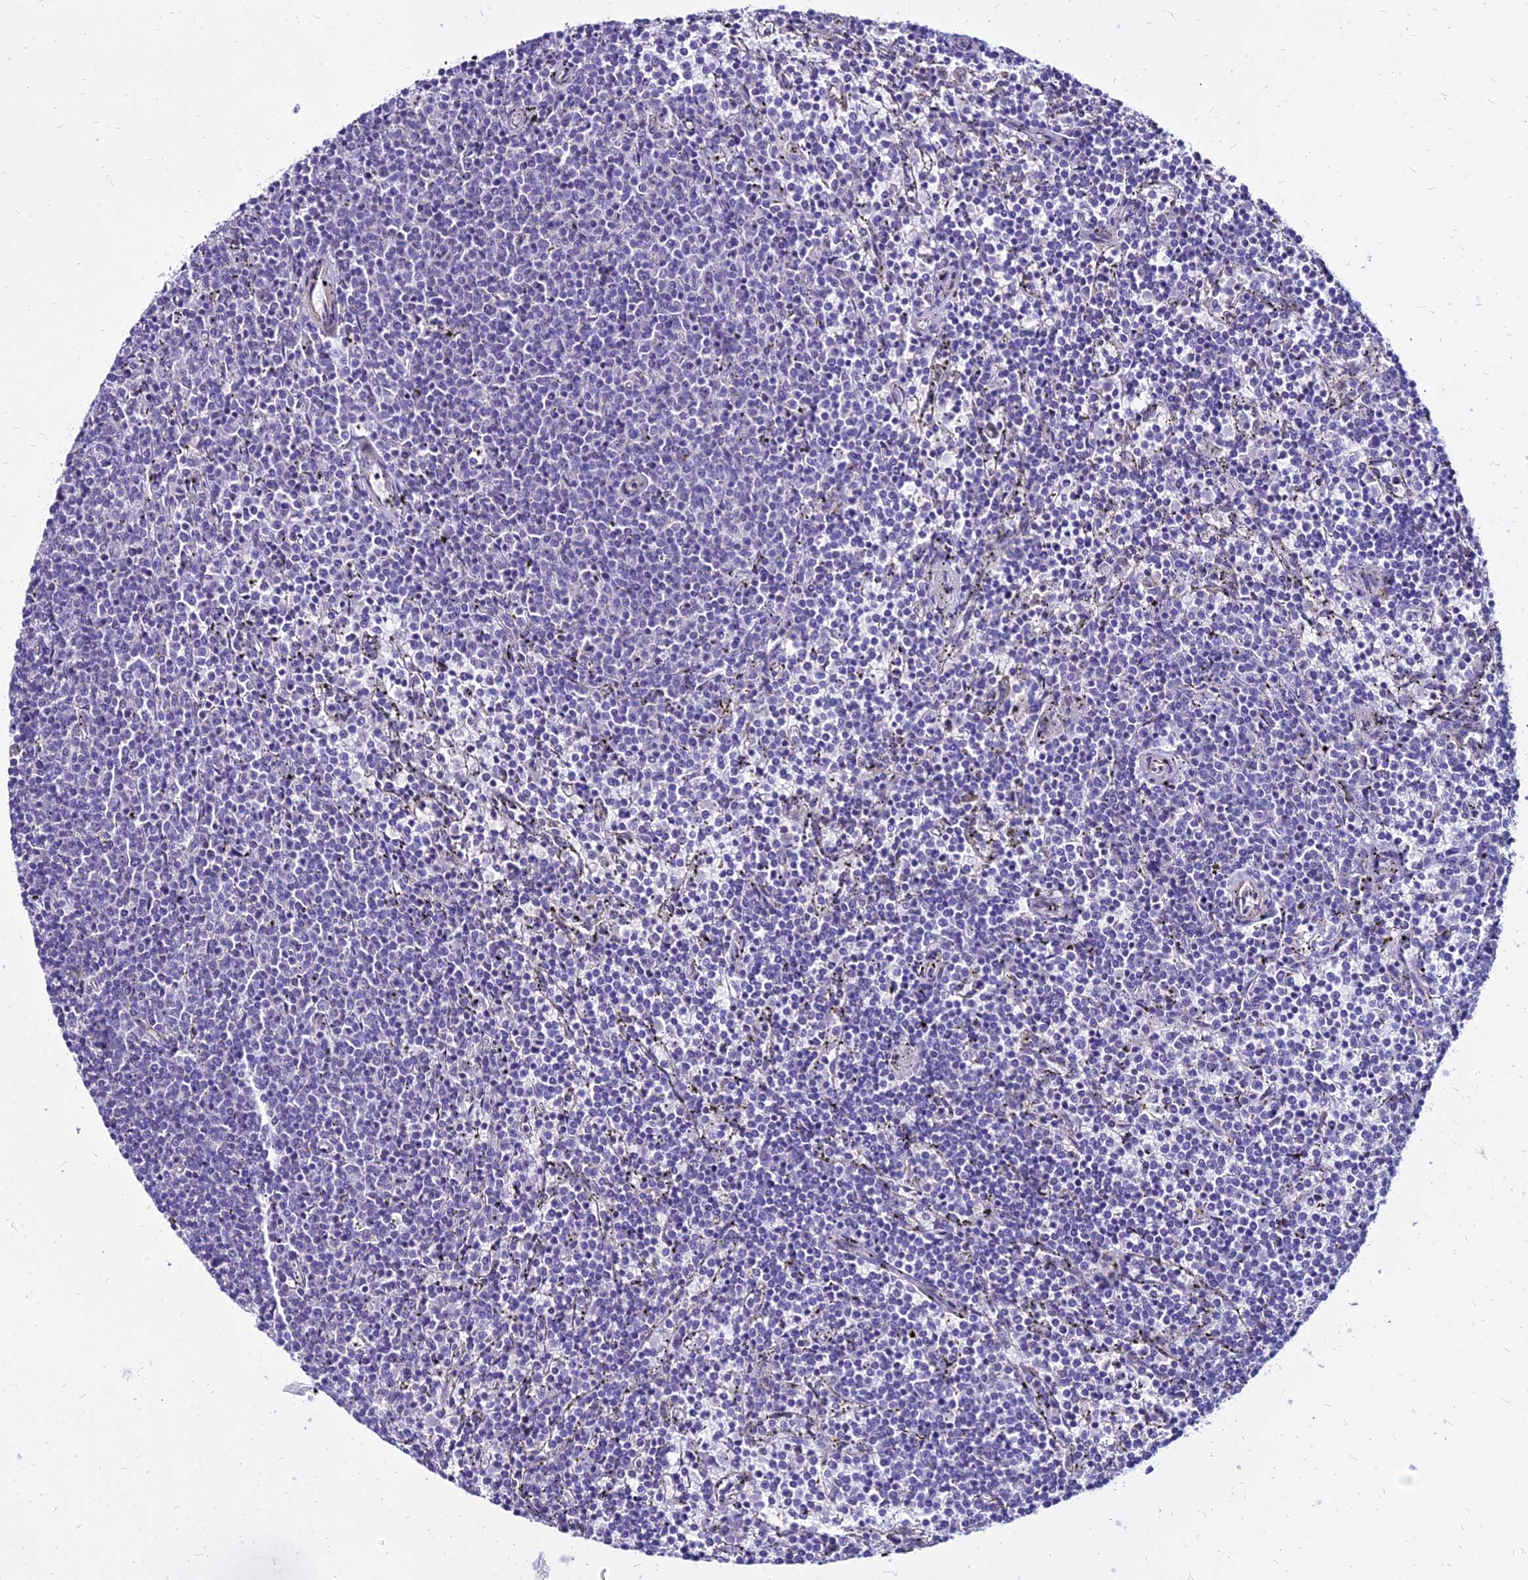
{"staining": {"intensity": "negative", "quantity": "none", "location": "none"}, "tissue": "lymphoma", "cell_type": "Tumor cells", "image_type": "cancer", "snomed": [{"axis": "morphology", "description": "Malignant lymphoma, non-Hodgkin's type, Low grade"}, {"axis": "topography", "description": "Spleen"}], "caption": "Tumor cells are negative for protein expression in human lymphoma.", "gene": "YEATS2", "patient": {"sex": "female", "age": 50}}